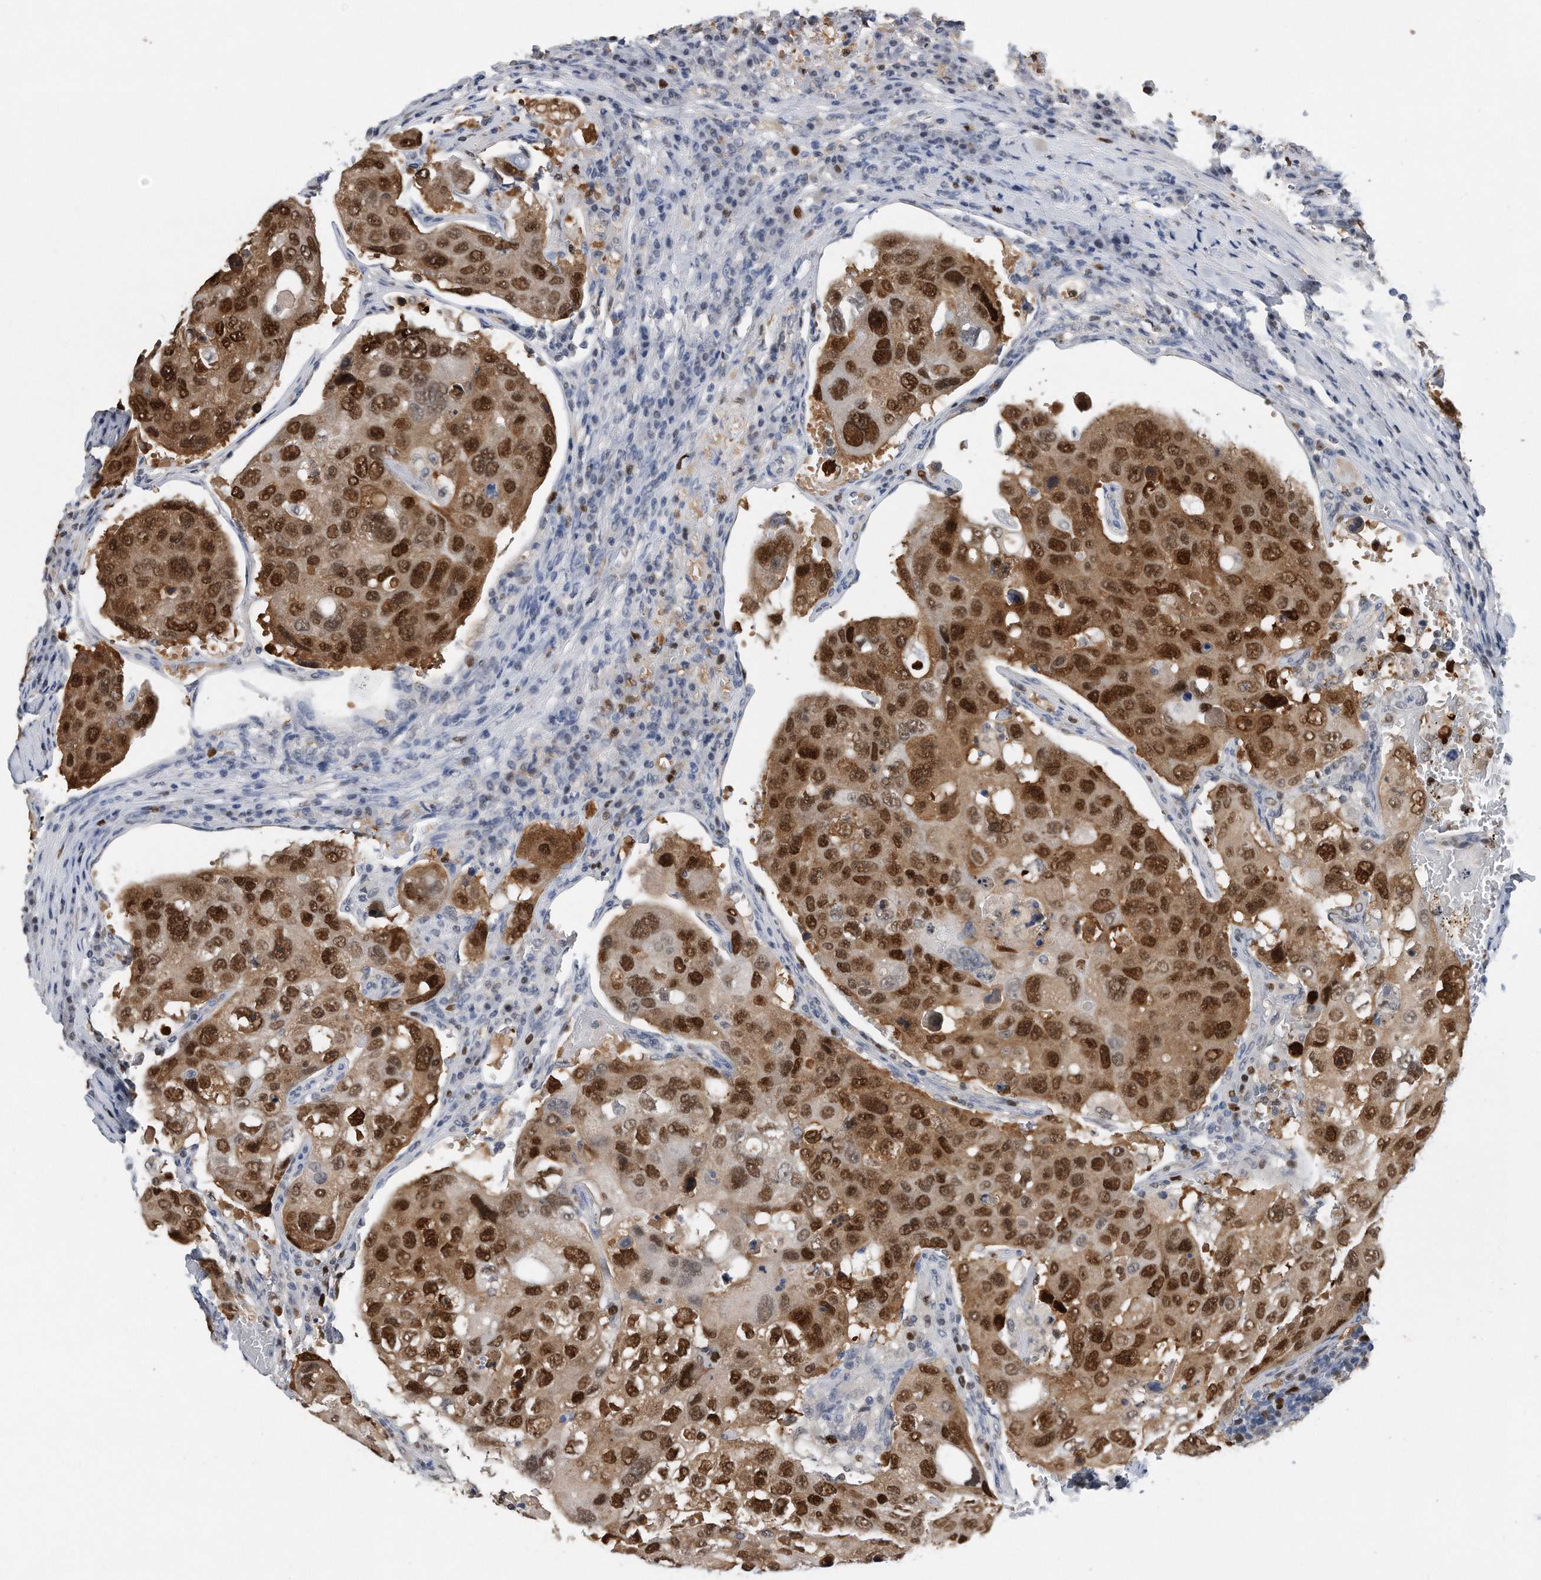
{"staining": {"intensity": "strong", "quantity": ">75%", "location": "cytoplasmic/membranous,nuclear"}, "tissue": "urothelial cancer", "cell_type": "Tumor cells", "image_type": "cancer", "snomed": [{"axis": "morphology", "description": "Urothelial carcinoma, High grade"}, {"axis": "topography", "description": "Lymph node"}, {"axis": "topography", "description": "Urinary bladder"}], "caption": "High-grade urothelial carcinoma was stained to show a protein in brown. There is high levels of strong cytoplasmic/membranous and nuclear staining in approximately >75% of tumor cells. (DAB (3,3'-diaminobenzidine) = brown stain, brightfield microscopy at high magnification).", "gene": "PCNA", "patient": {"sex": "male", "age": 51}}